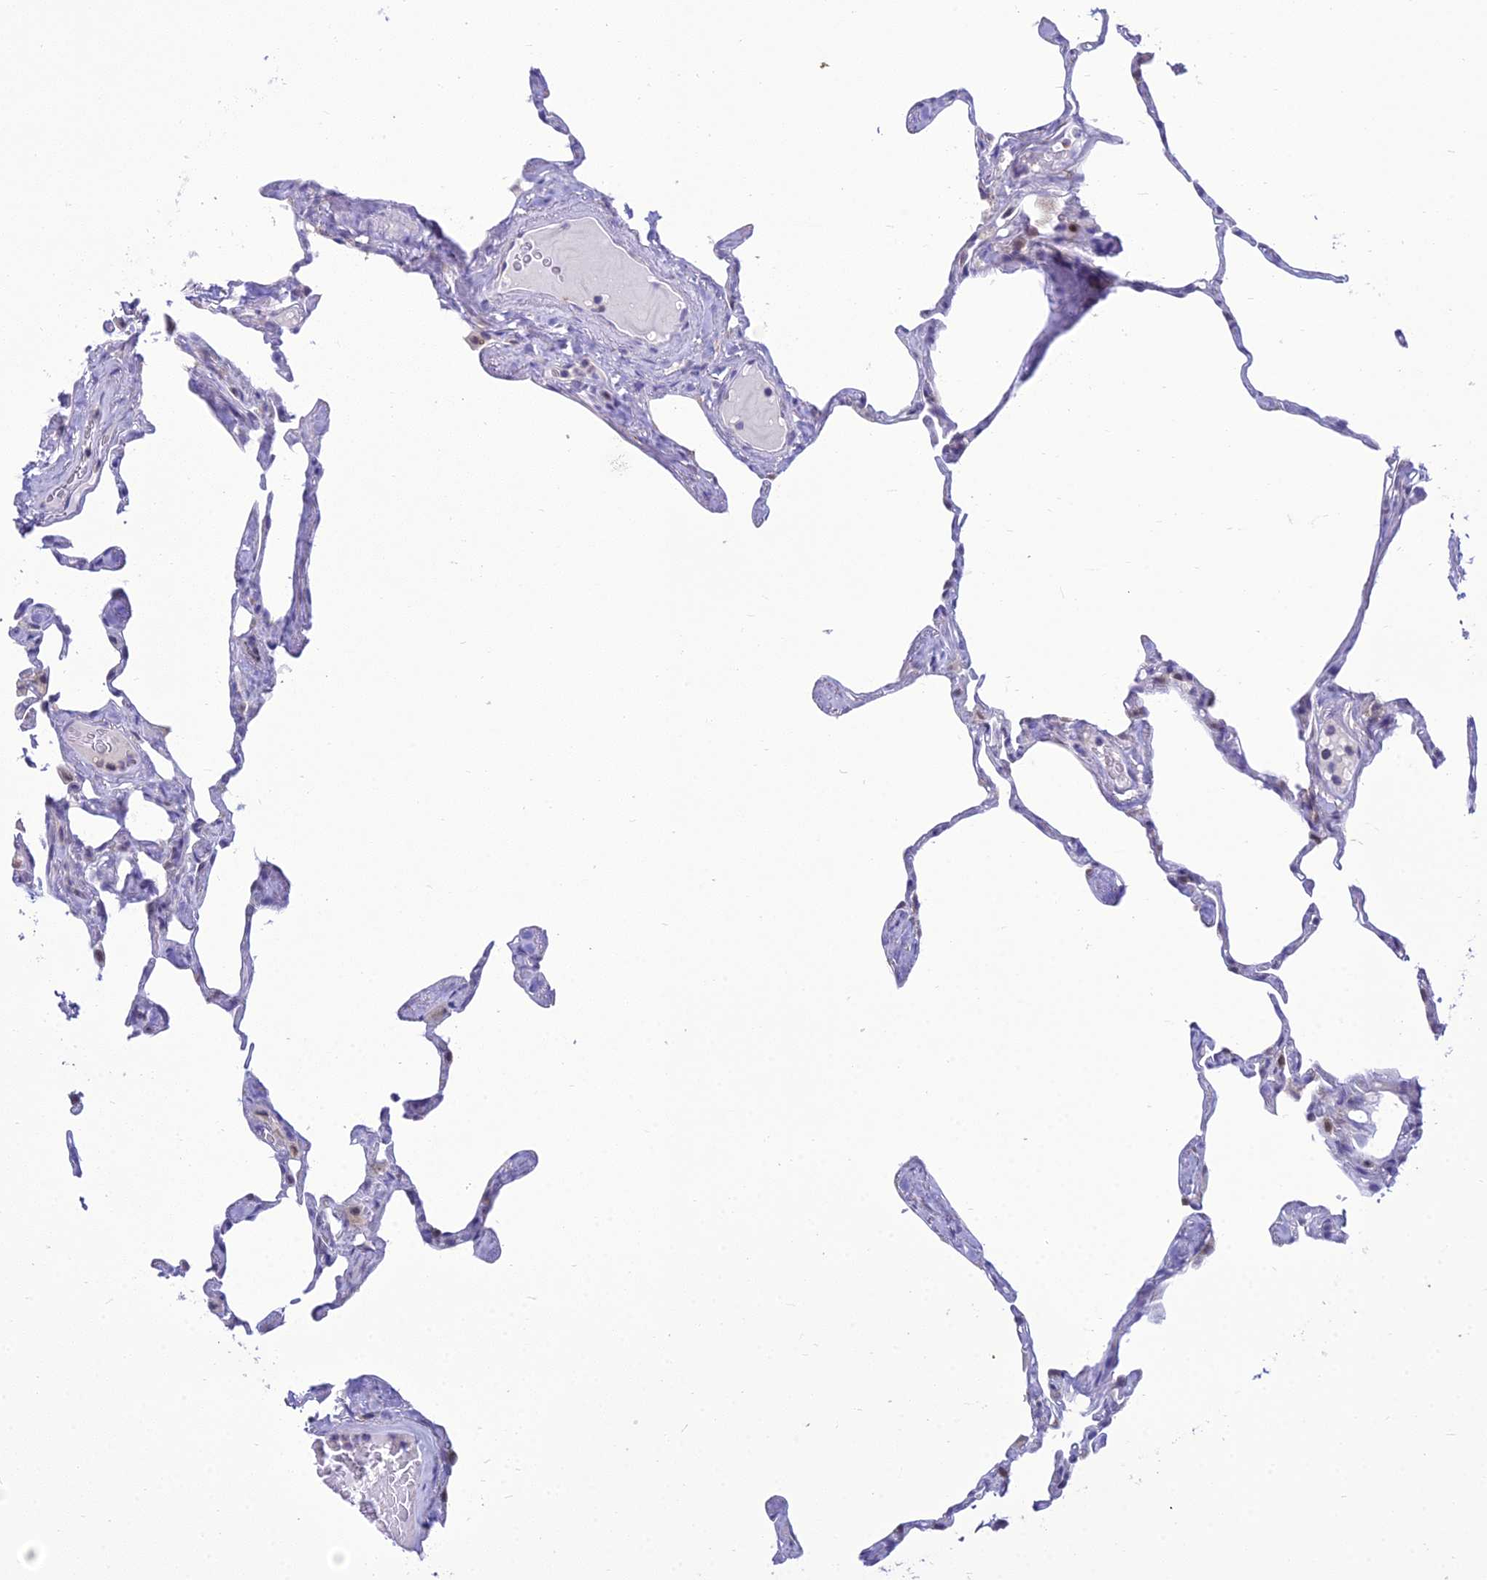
{"staining": {"intensity": "negative", "quantity": "none", "location": "none"}, "tissue": "lung", "cell_type": "Alveolar cells", "image_type": "normal", "snomed": [{"axis": "morphology", "description": "Normal tissue, NOS"}, {"axis": "topography", "description": "Lung"}], "caption": "High power microscopy photomicrograph of an immunohistochemistry (IHC) image of normal lung, revealing no significant expression in alveolar cells.", "gene": "ZMIZ1", "patient": {"sex": "male", "age": 65}}